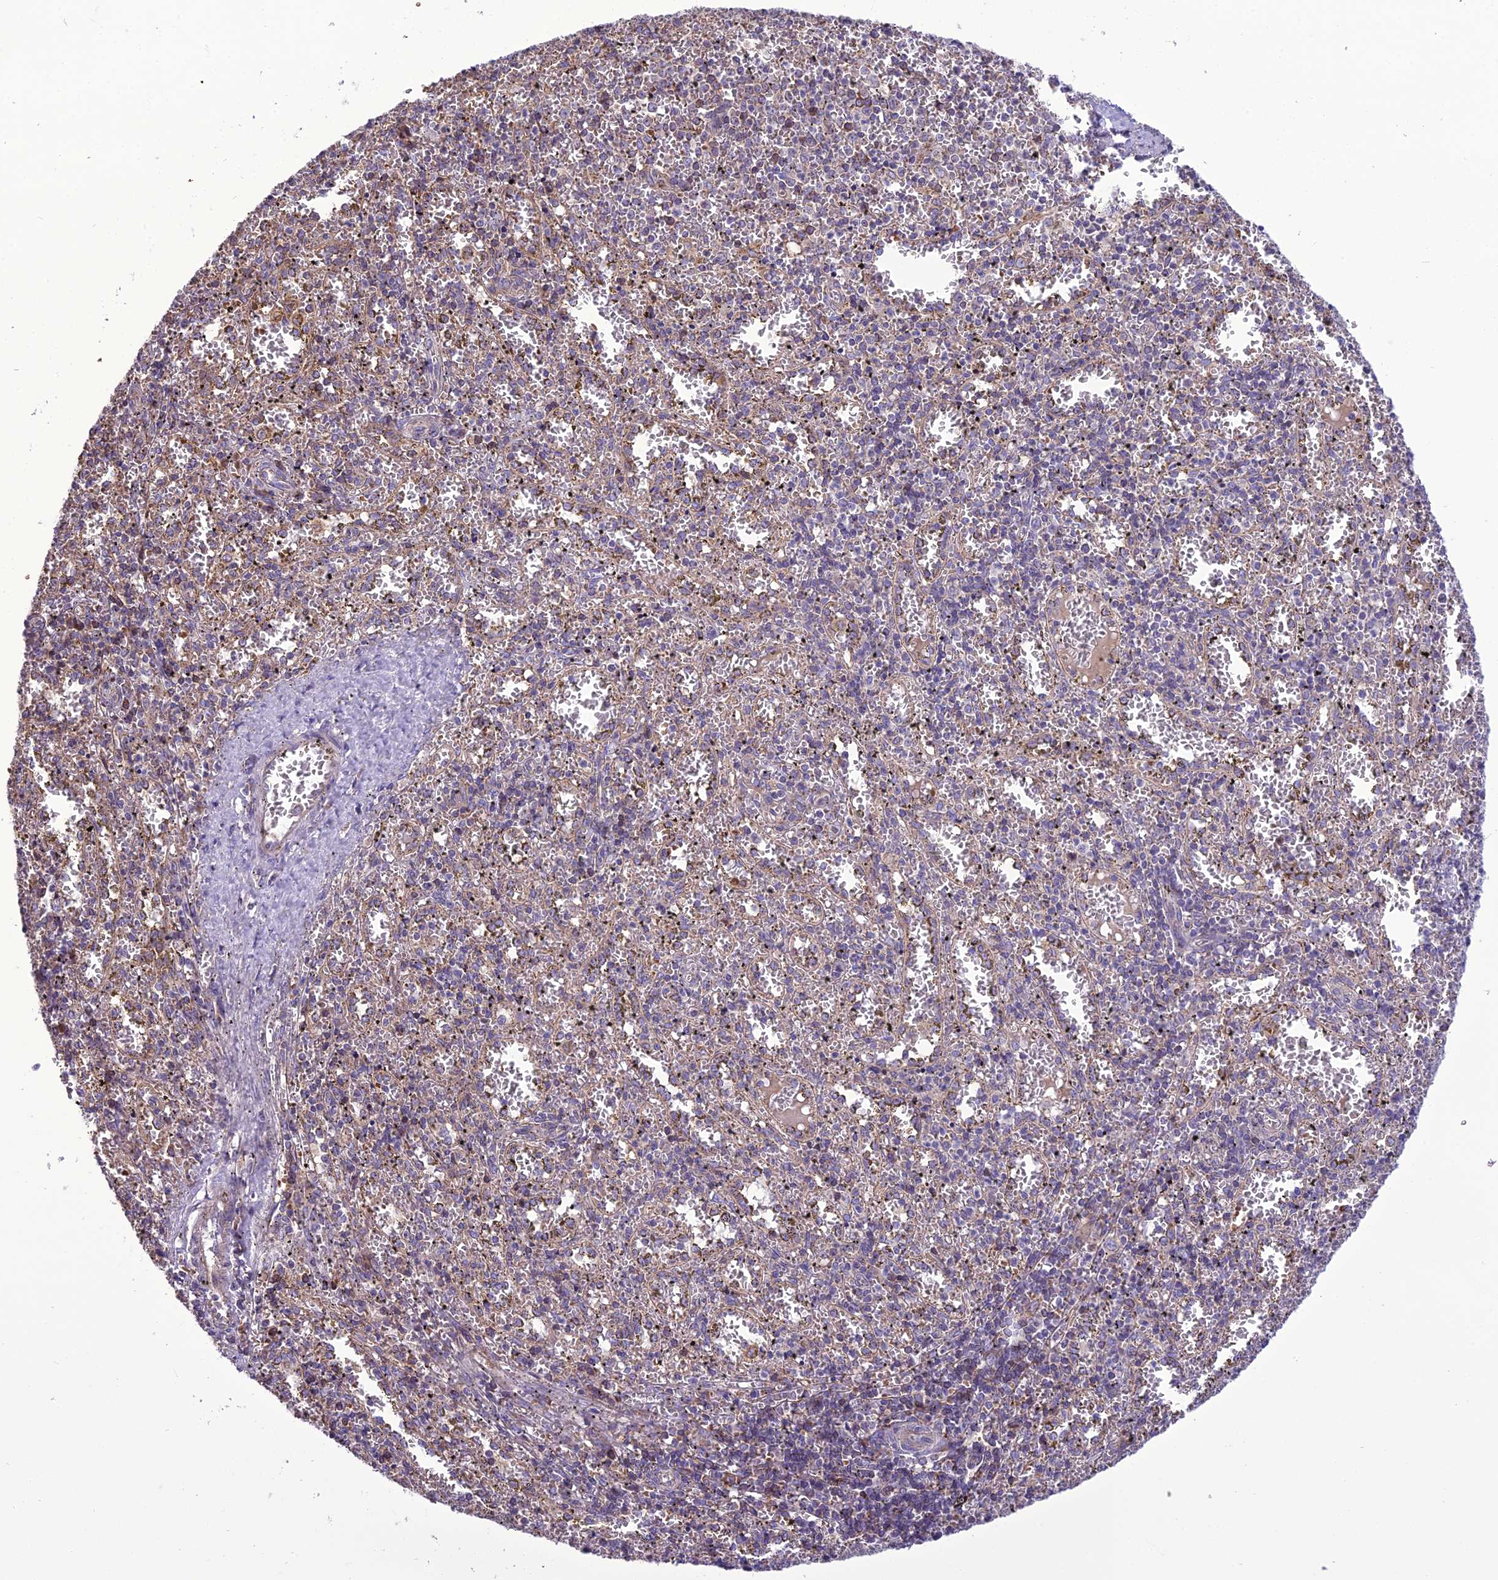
{"staining": {"intensity": "negative", "quantity": "none", "location": "none"}, "tissue": "spleen", "cell_type": "Cells in red pulp", "image_type": "normal", "snomed": [{"axis": "morphology", "description": "Normal tissue, NOS"}, {"axis": "topography", "description": "Spleen"}], "caption": "A photomicrograph of spleen stained for a protein demonstrates no brown staining in cells in red pulp. The staining is performed using DAB brown chromogen with nuclei counter-stained in using hematoxylin.", "gene": "ENSG00000260272", "patient": {"sex": "male", "age": 11}}